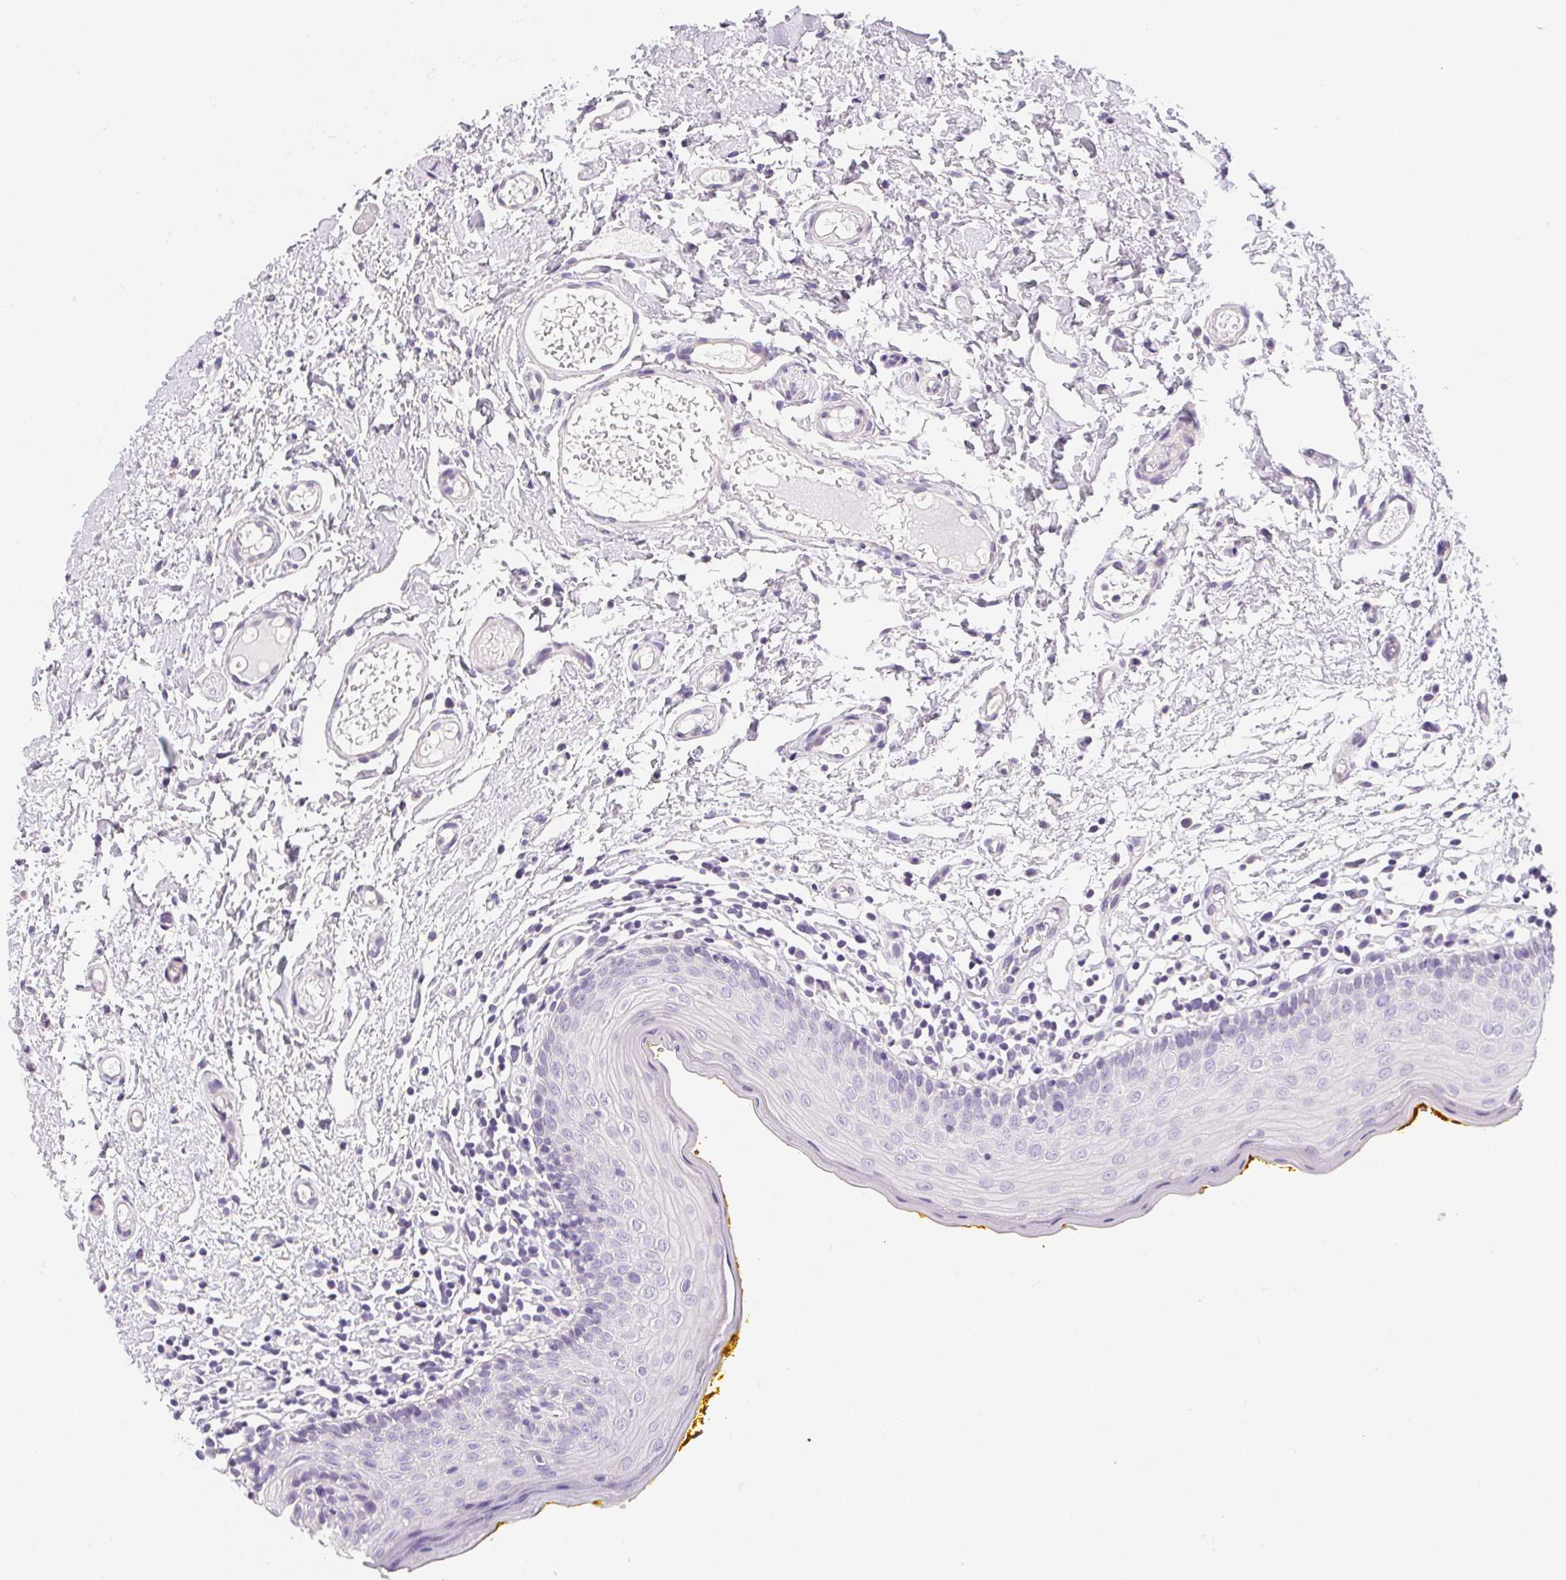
{"staining": {"intensity": "weak", "quantity": "<25%", "location": "cytoplasmic/membranous"}, "tissue": "oral mucosa", "cell_type": "Squamous epithelial cells", "image_type": "normal", "snomed": [{"axis": "morphology", "description": "Normal tissue, NOS"}, {"axis": "topography", "description": "Oral tissue"}, {"axis": "topography", "description": "Tounge, NOS"}], "caption": "Immunohistochemical staining of benign human oral mucosa shows no significant staining in squamous epithelial cells.", "gene": "AQP5", "patient": {"sex": "female", "age": 58}}